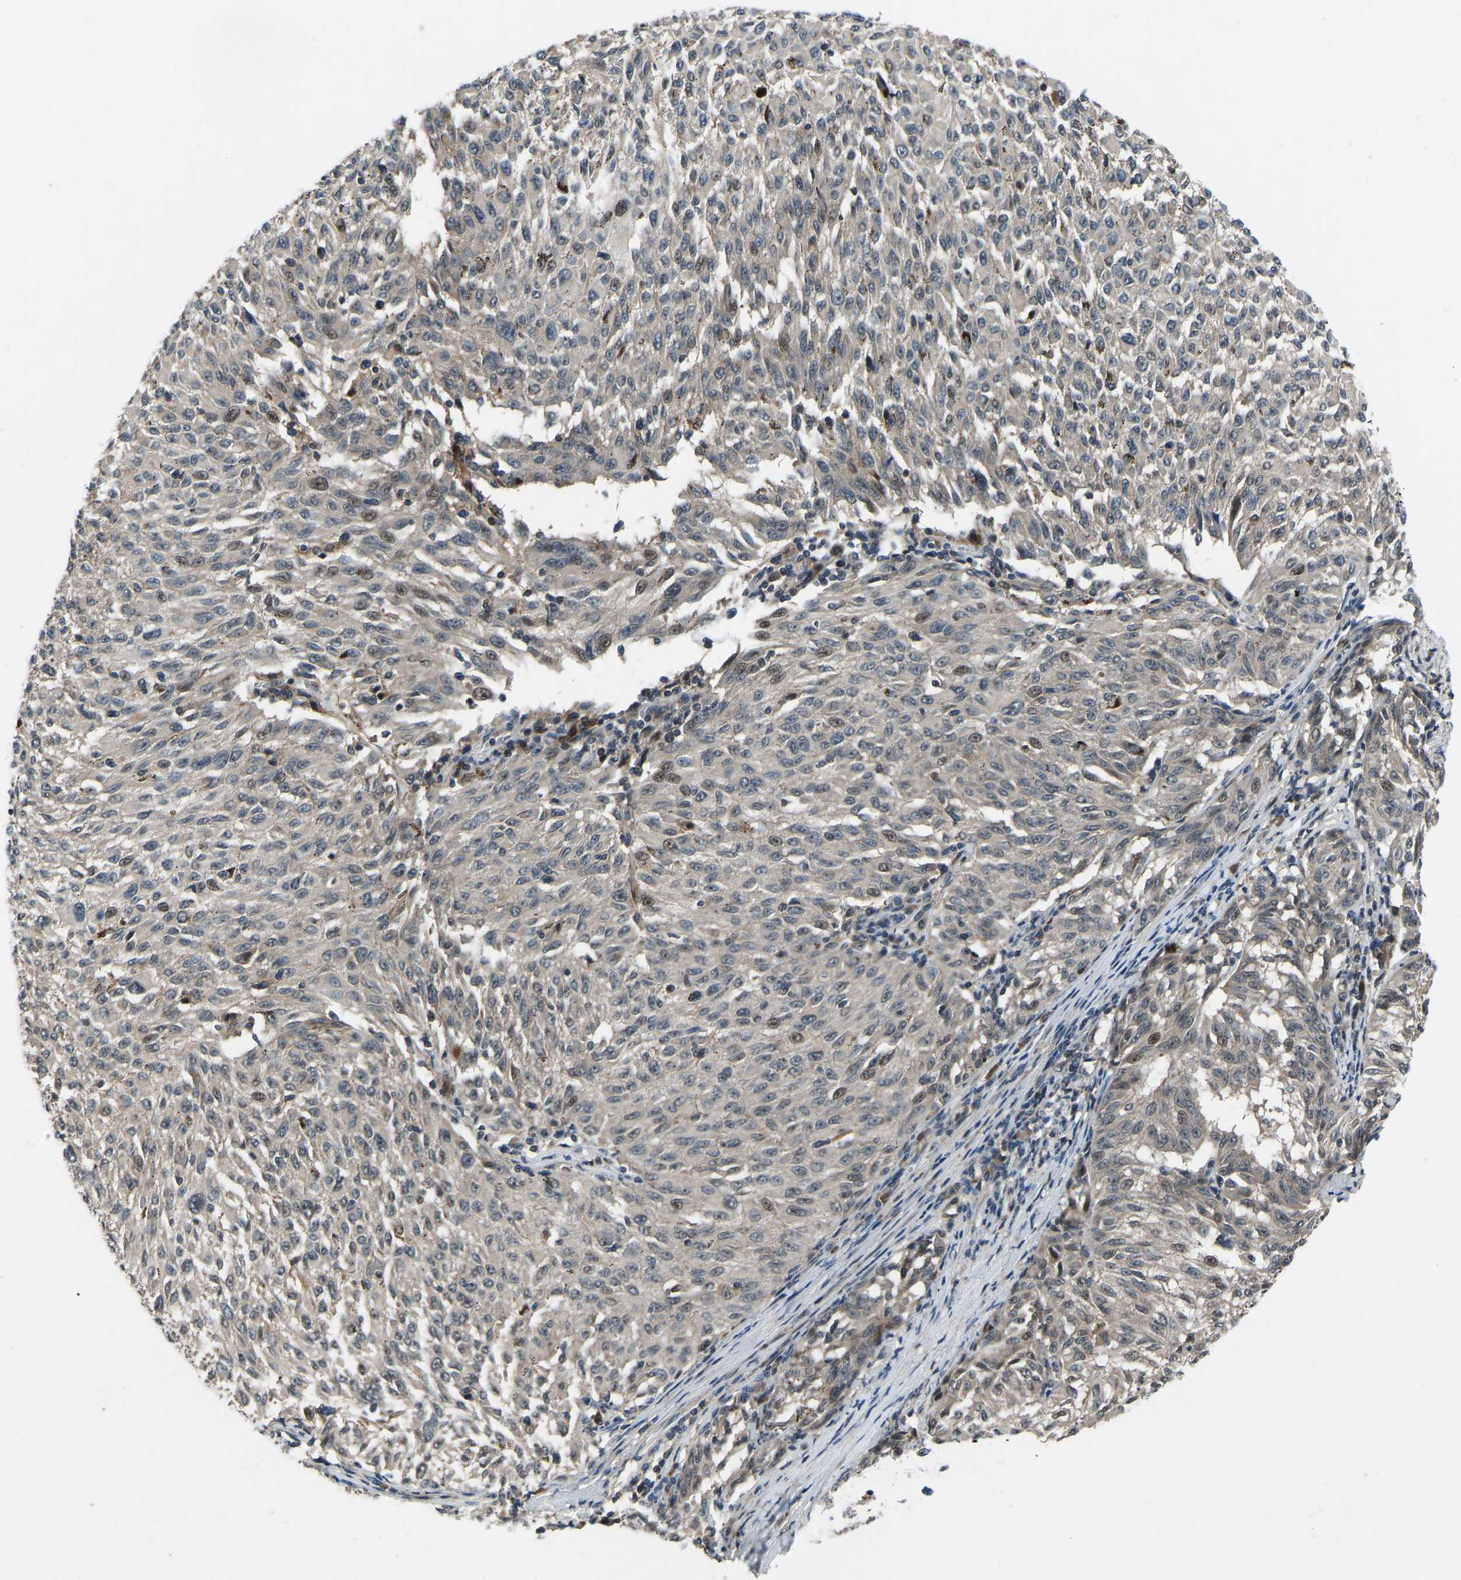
{"staining": {"intensity": "moderate", "quantity": "<25%", "location": "nuclear"}, "tissue": "melanoma", "cell_type": "Tumor cells", "image_type": "cancer", "snomed": [{"axis": "morphology", "description": "Malignant melanoma, NOS"}, {"axis": "topography", "description": "Skin"}], "caption": "Immunohistochemistry (IHC) image of melanoma stained for a protein (brown), which displays low levels of moderate nuclear expression in about <25% of tumor cells.", "gene": "RLIM", "patient": {"sex": "female", "age": 72}}